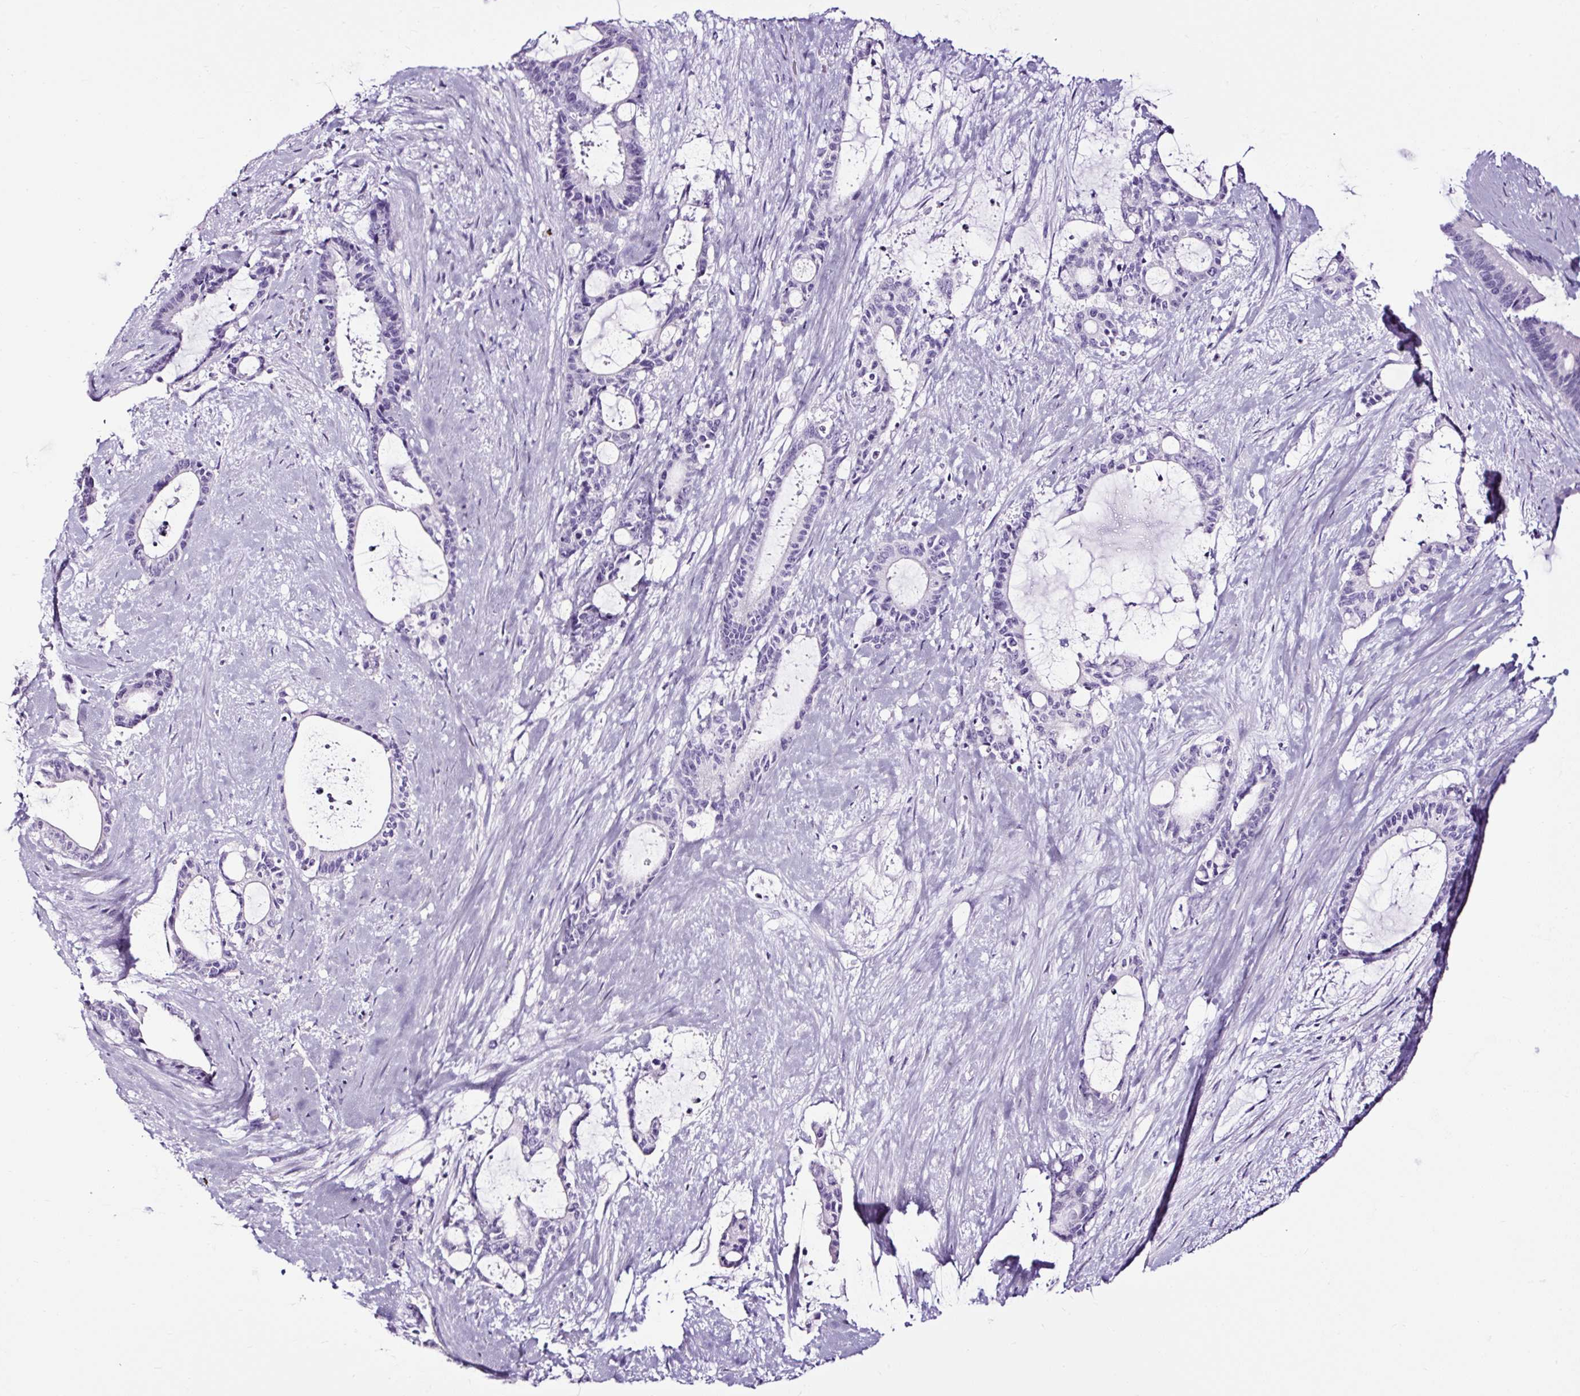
{"staining": {"intensity": "negative", "quantity": "none", "location": "none"}, "tissue": "liver cancer", "cell_type": "Tumor cells", "image_type": "cancer", "snomed": [{"axis": "morphology", "description": "Normal tissue, NOS"}, {"axis": "morphology", "description": "Cholangiocarcinoma"}, {"axis": "topography", "description": "Liver"}, {"axis": "topography", "description": "Peripheral nerve tissue"}], "caption": "Image shows no protein staining in tumor cells of liver cancer tissue.", "gene": "NPHS2", "patient": {"sex": "female", "age": 73}}